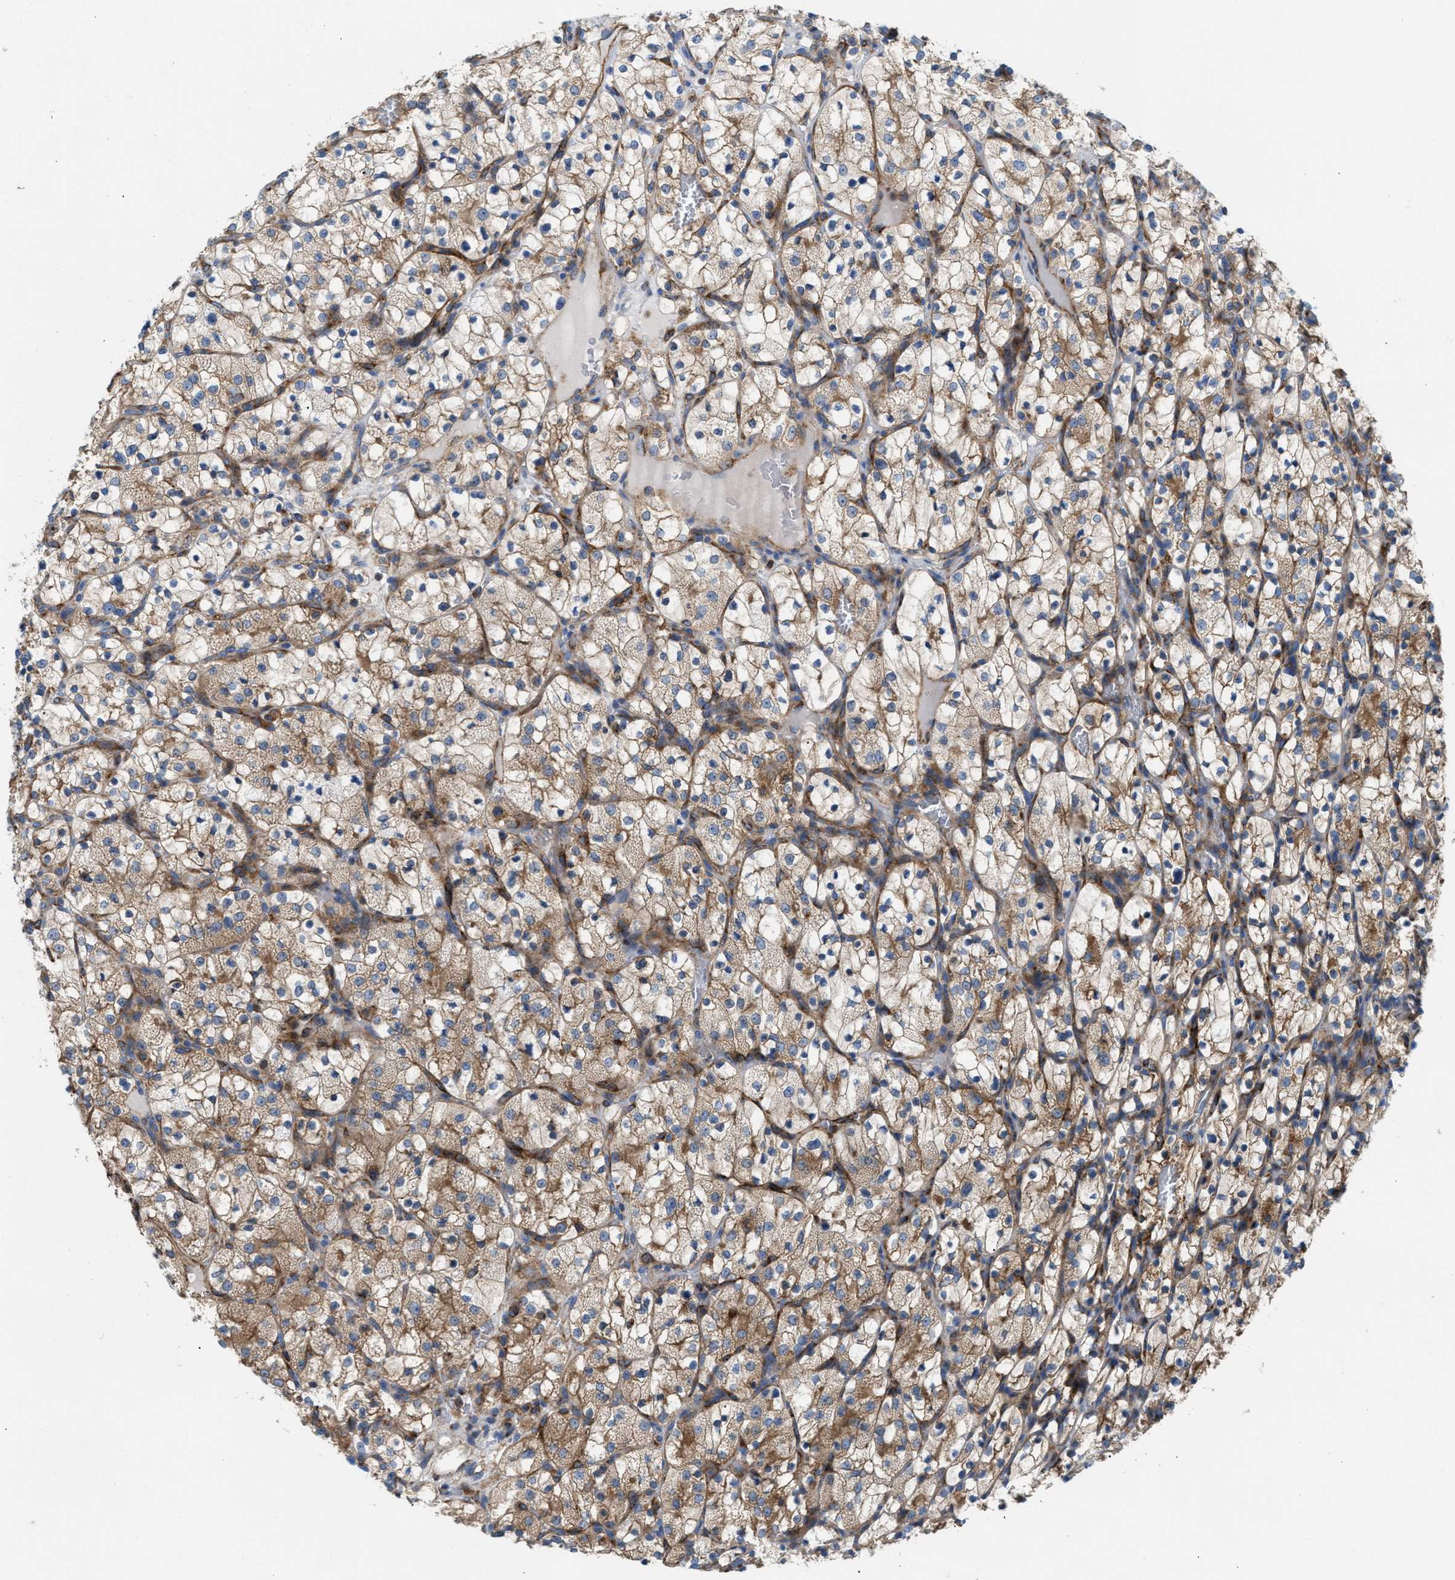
{"staining": {"intensity": "moderate", "quantity": ">75%", "location": "cytoplasmic/membranous"}, "tissue": "renal cancer", "cell_type": "Tumor cells", "image_type": "cancer", "snomed": [{"axis": "morphology", "description": "Adenocarcinoma, NOS"}, {"axis": "topography", "description": "Kidney"}], "caption": "This image demonstrates immunohistochemistry staining of renal adenocarcinoma, with medium moderate cytoplasmic/membranous expression in approximately >75% of tumor cells.", "gene": "TBC1D15", "patient": {"sex": "female", "age": 69}}